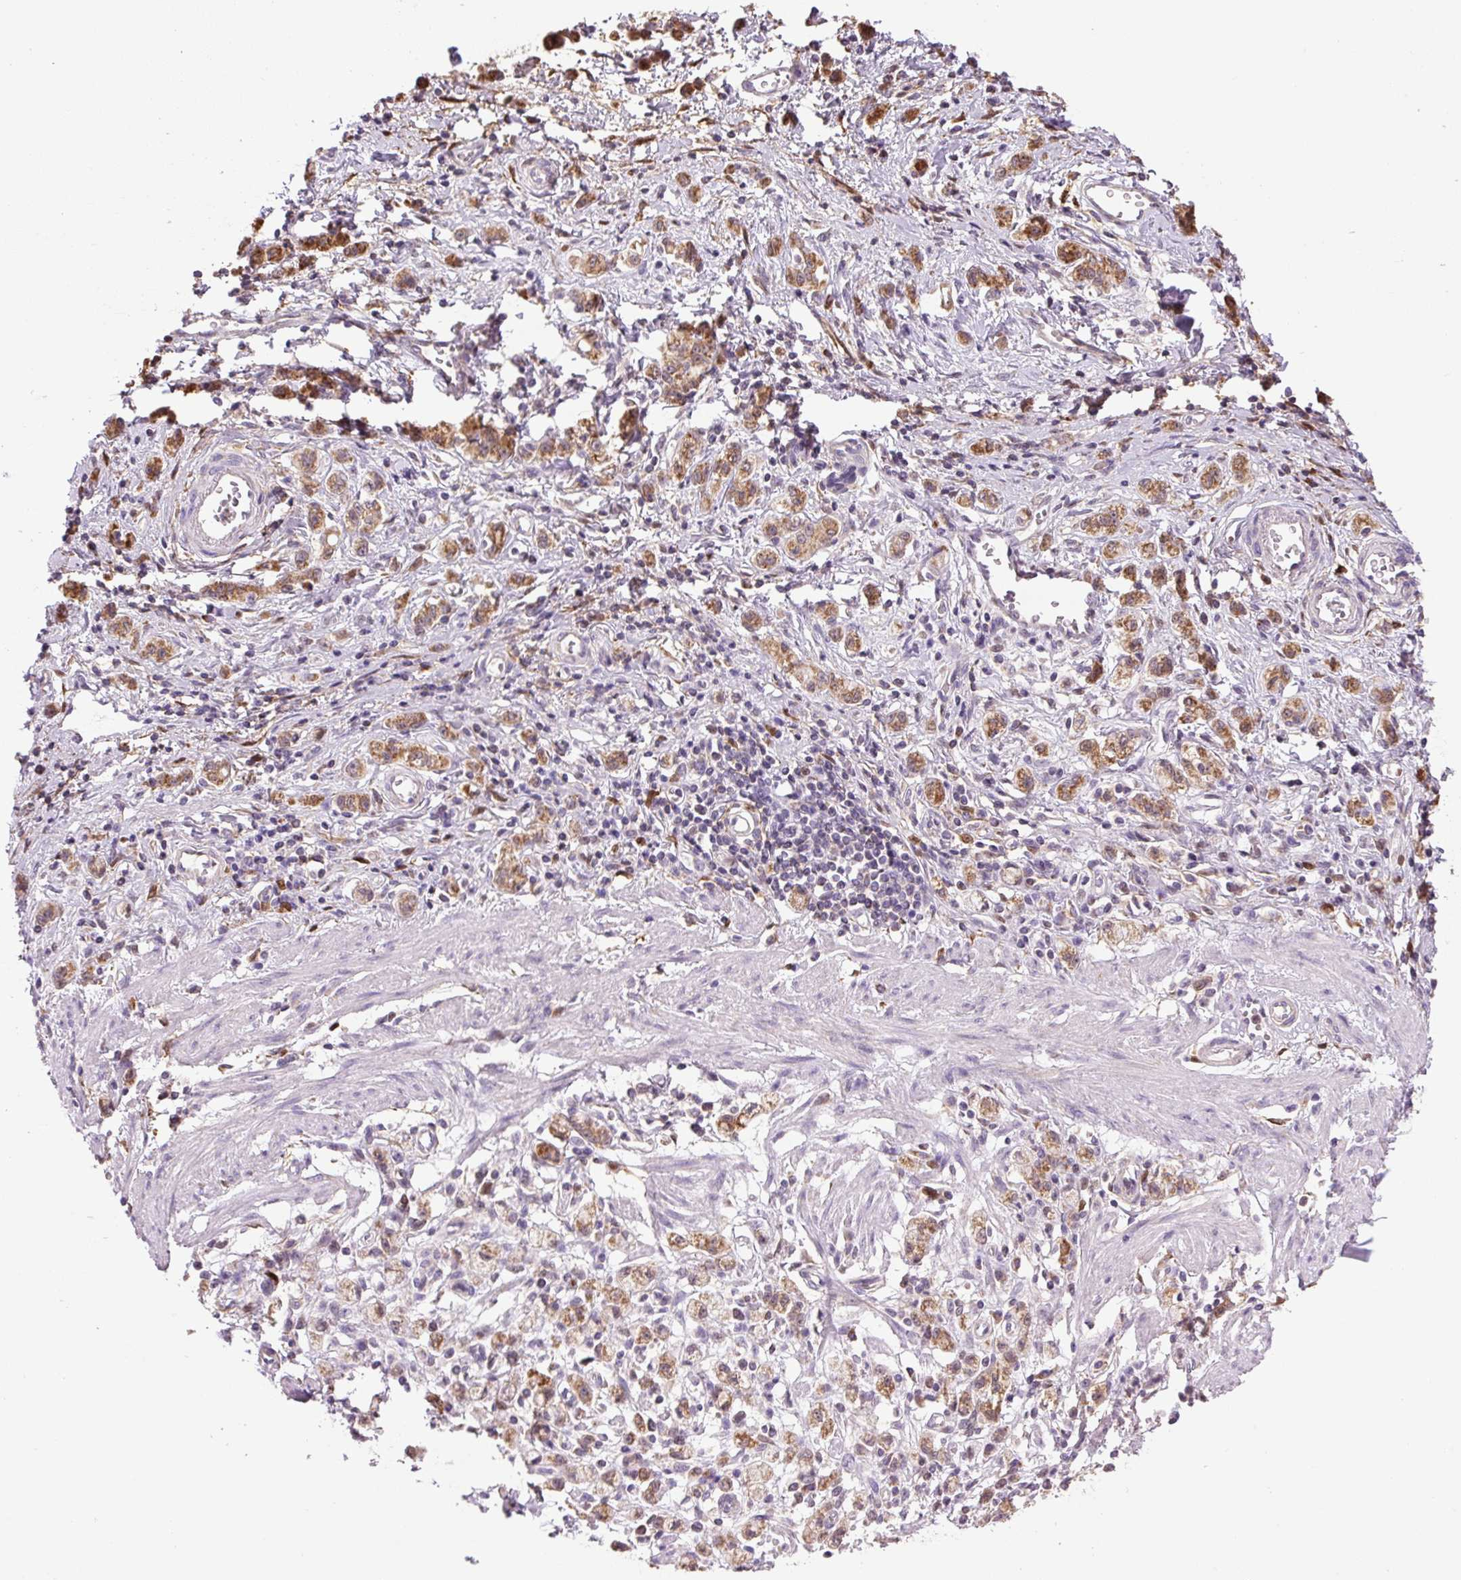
{"staining": {"intensity": "strong", "quantity": ">75%", "location": "cytoplasmic/membranous"}, "tissue": "stomach cancer", "cell_type": "Tumor cells", "image_type": "cancer", "snomed": [{"axis": "morphology", "description": "Adenocarcinoma, NOS"}, {"axis": "topography", "description": "Stomach"}], "caption": "Stomach cancer (adenocarcinoma) stained for a protein (brown) exhibits strong cytoplasmic/membranous positive expression in about >75% of tumor cells.", "gene": "SGF29", "patient": {"sex": "male", "age": 77}}